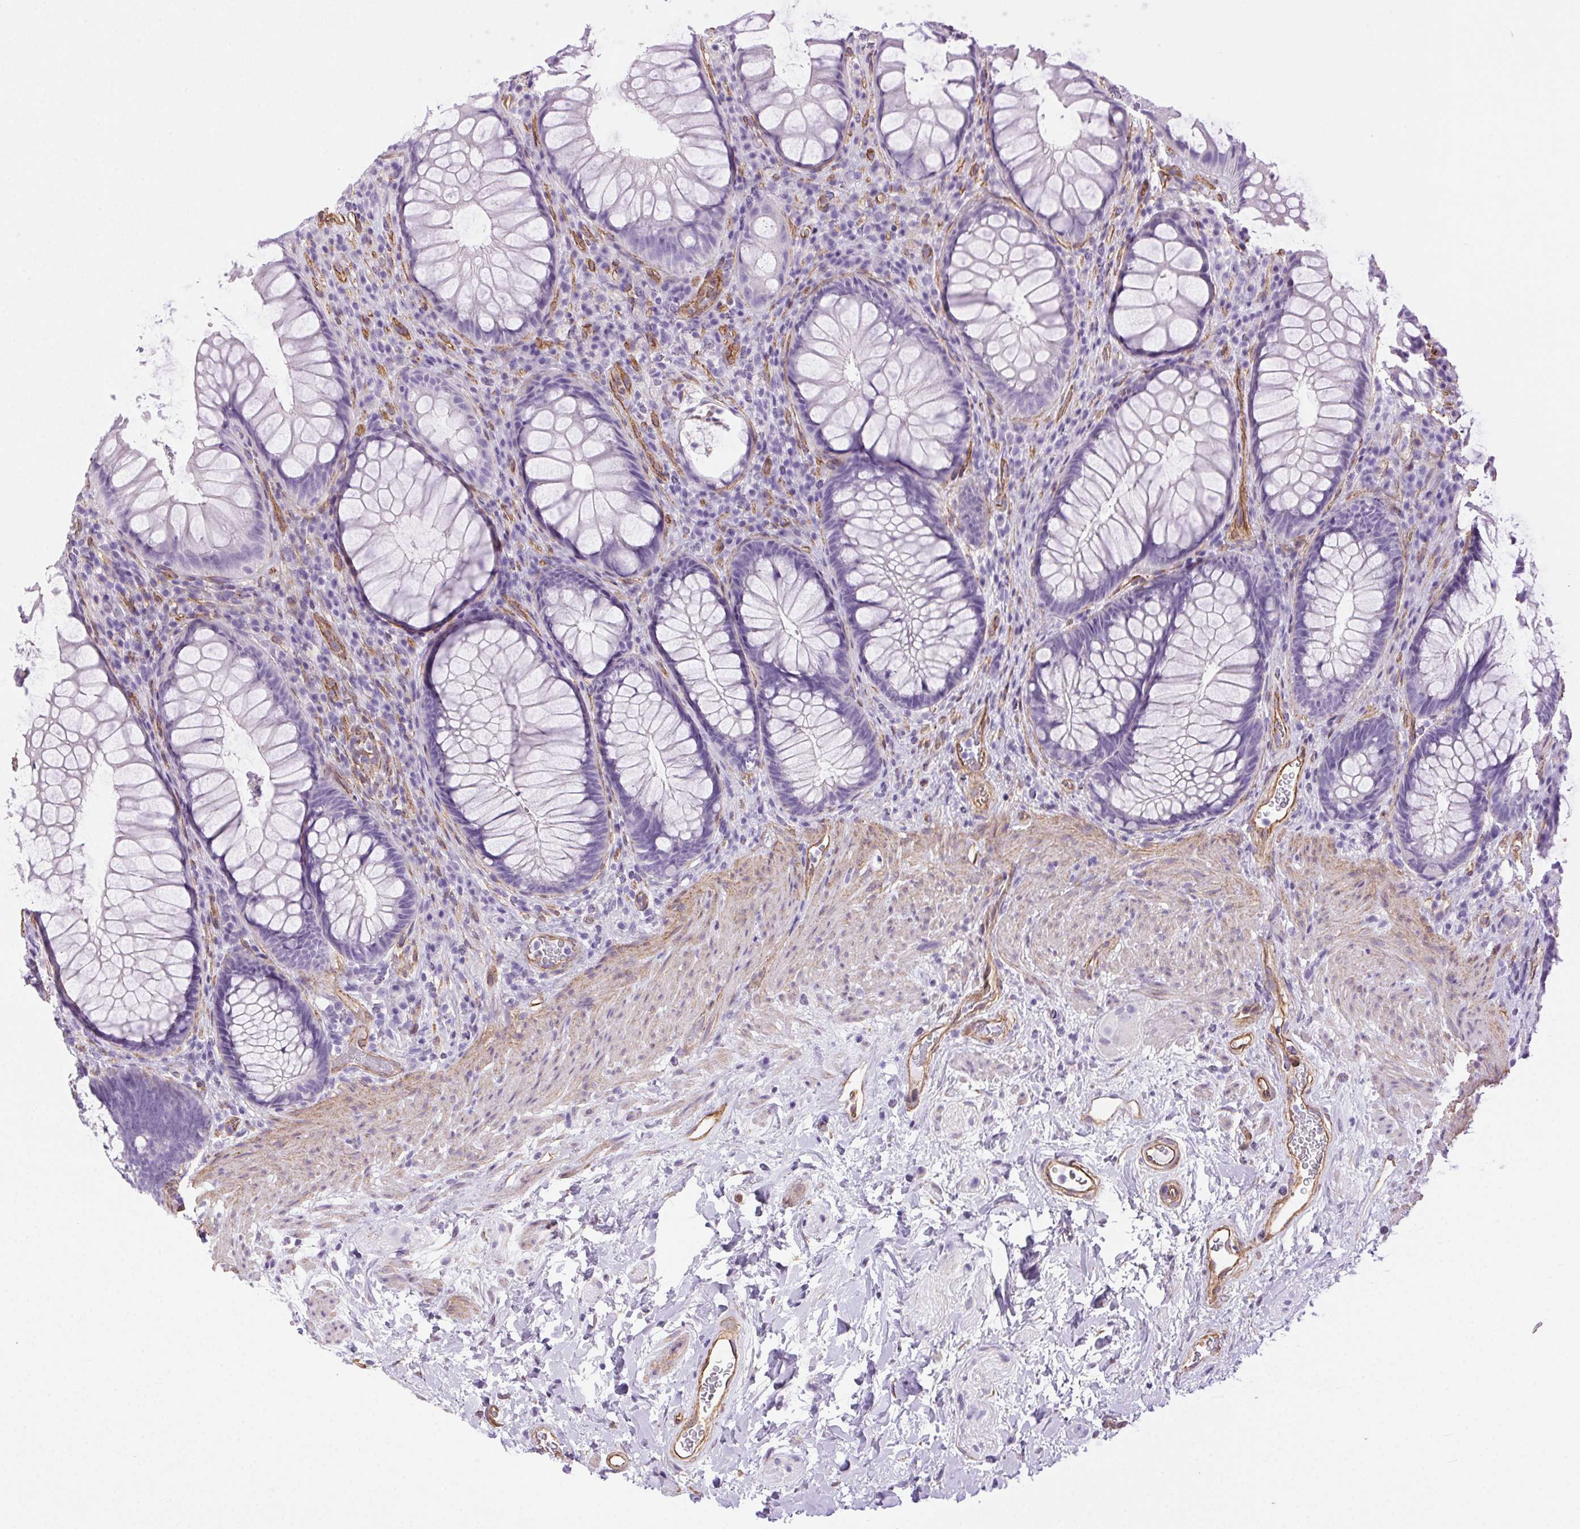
{"staining": {"intensity": "negative", "quantity": "none", "location": "none"}, "tissue": "rectum", "cell_type": "Glandular cells", "image_type": "normal", "snomed": [{"axis": "morphology", "description": "Normal tissue, NOS"}, {"axis": "topography", "description": "Smooth muscle"}, {"axis": "topography", "description": "Rectum"}], "caption": "An immunohistochemistry (IHC) image of normal rectum is shown. There is no staining in glandular cells of rectum. Brightfield microscopy of immunohistochemistry stained with DAB (brown) and hematoxylin (blue), captured at high magnification.", "gene": "SHCBP1L", "patient": {"sex": "male", "age": 53}}